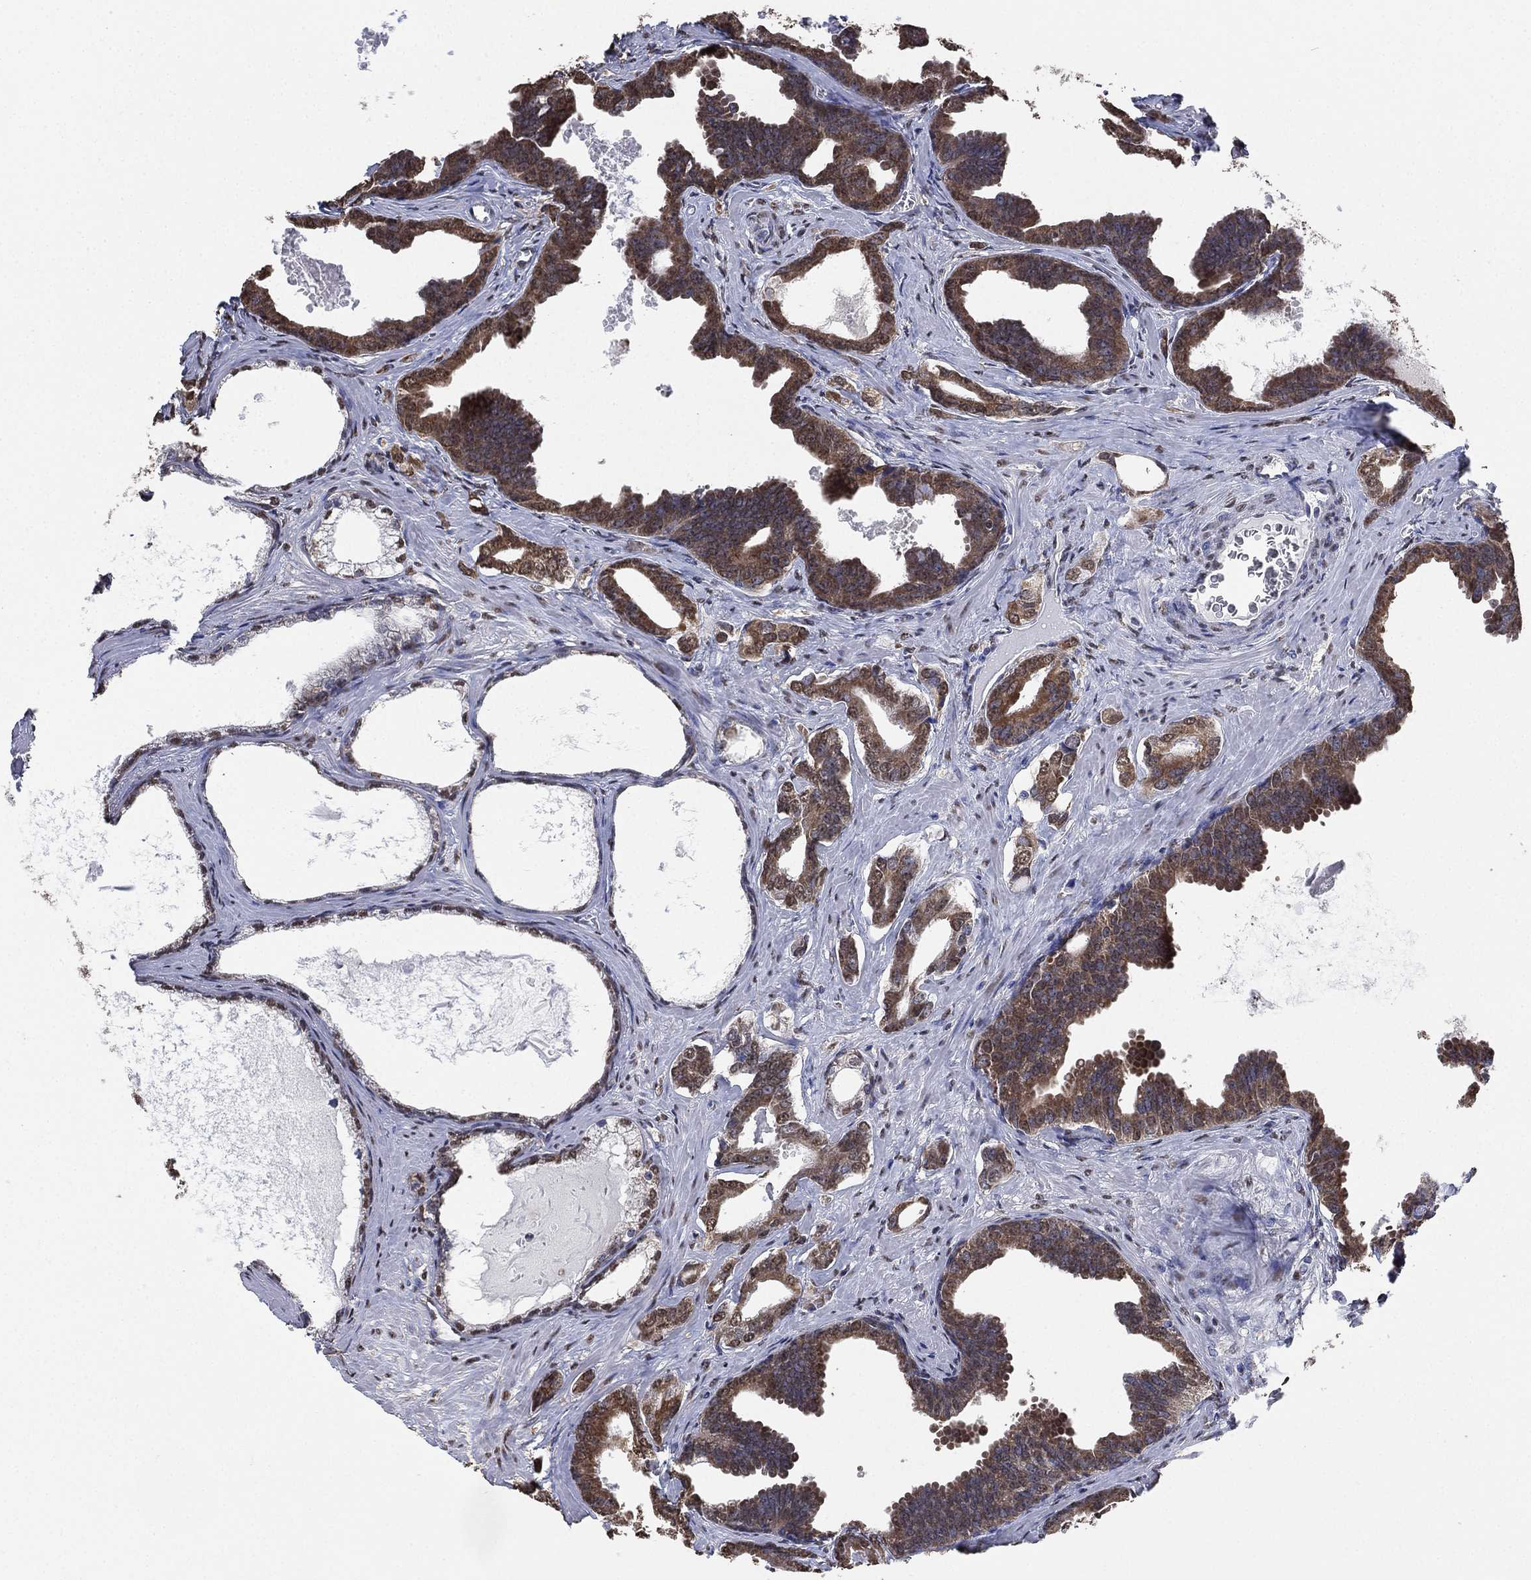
{"staining": {"intensity": "moderate", "quantity": ">75%", "location": "cytoplasmic/membranous"}, "tissue": "prostate cancer", "cell_type": "Tumor cells", "image_type": "cancer", "snomed": [{"axis": "morphology", "description": "Adenocarcinoma, NOS"}, {"axis": "topography", "description": "Prostate"}], "caption": "Immunohistochemistry (IHC) histopathology image of neoplastic tissue: adenocarcinoma (prostate) stained using IHC shows medium levels of moderate protein expression localized specifically in the cytoplasmic/membranous of tumor cells, appearing as a cytoplasmic/membranous brown color.", "gene": "ALDH7A1", "patient": {"sex": "male", "age": 66}}